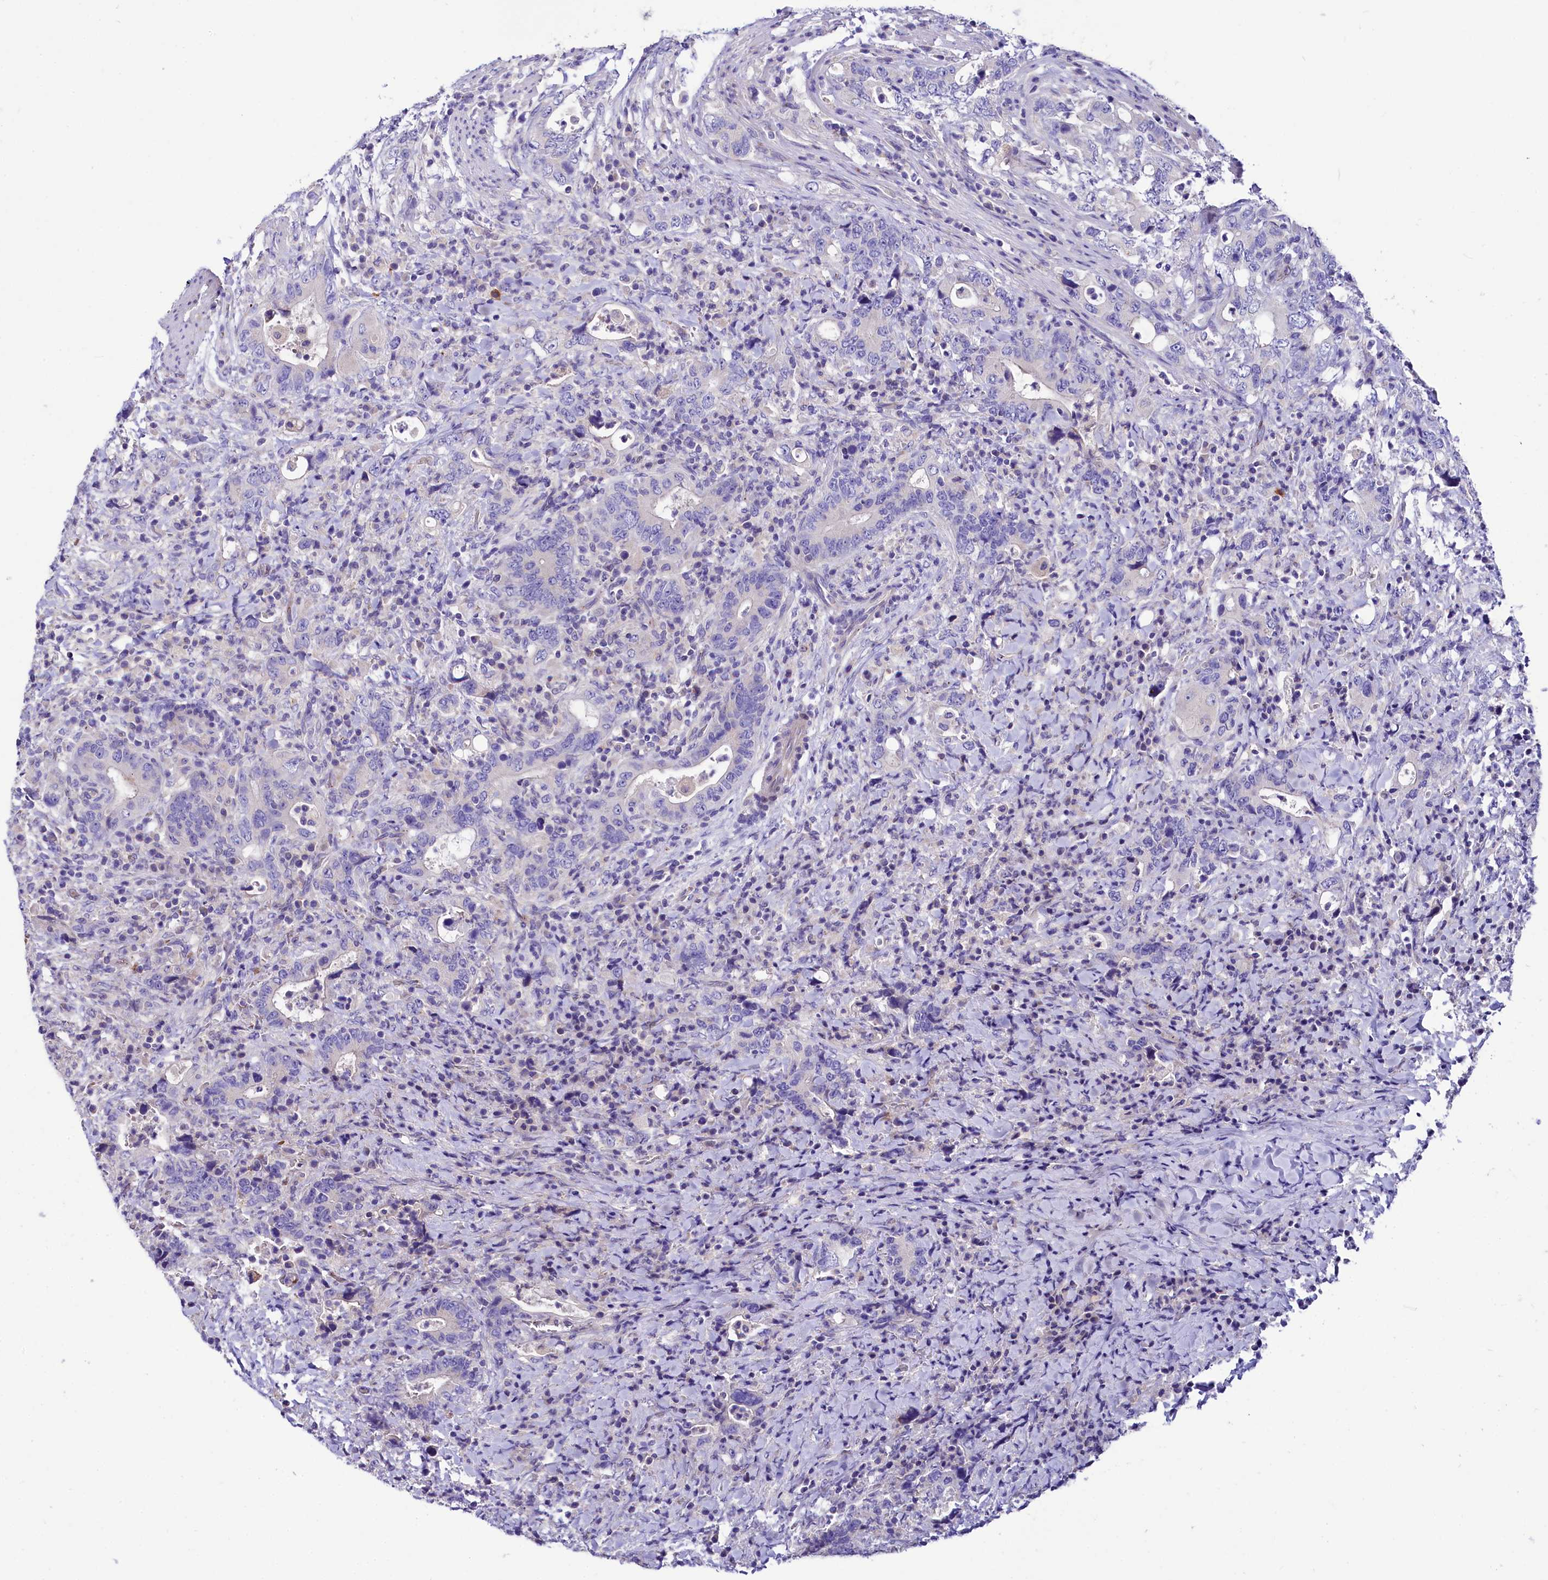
{"staining": {"intensity": "negative", "quantity": "none", "location": "none"}, "tissue": "colorectal cancer", "cell_type": "Tumor cells", "image_type": "cancer", "snomed": [{"axis": "morphology", "description": "Adenocarcinoma, NOS"}, {"axis": "topography", "description": "Colon"}], "caption": "Colorectal cancer stained for a protein using IHC exhibits no expression tumor cells.", "gene": "ABHD5", "patient": {"sex": "female", "age": 75}}